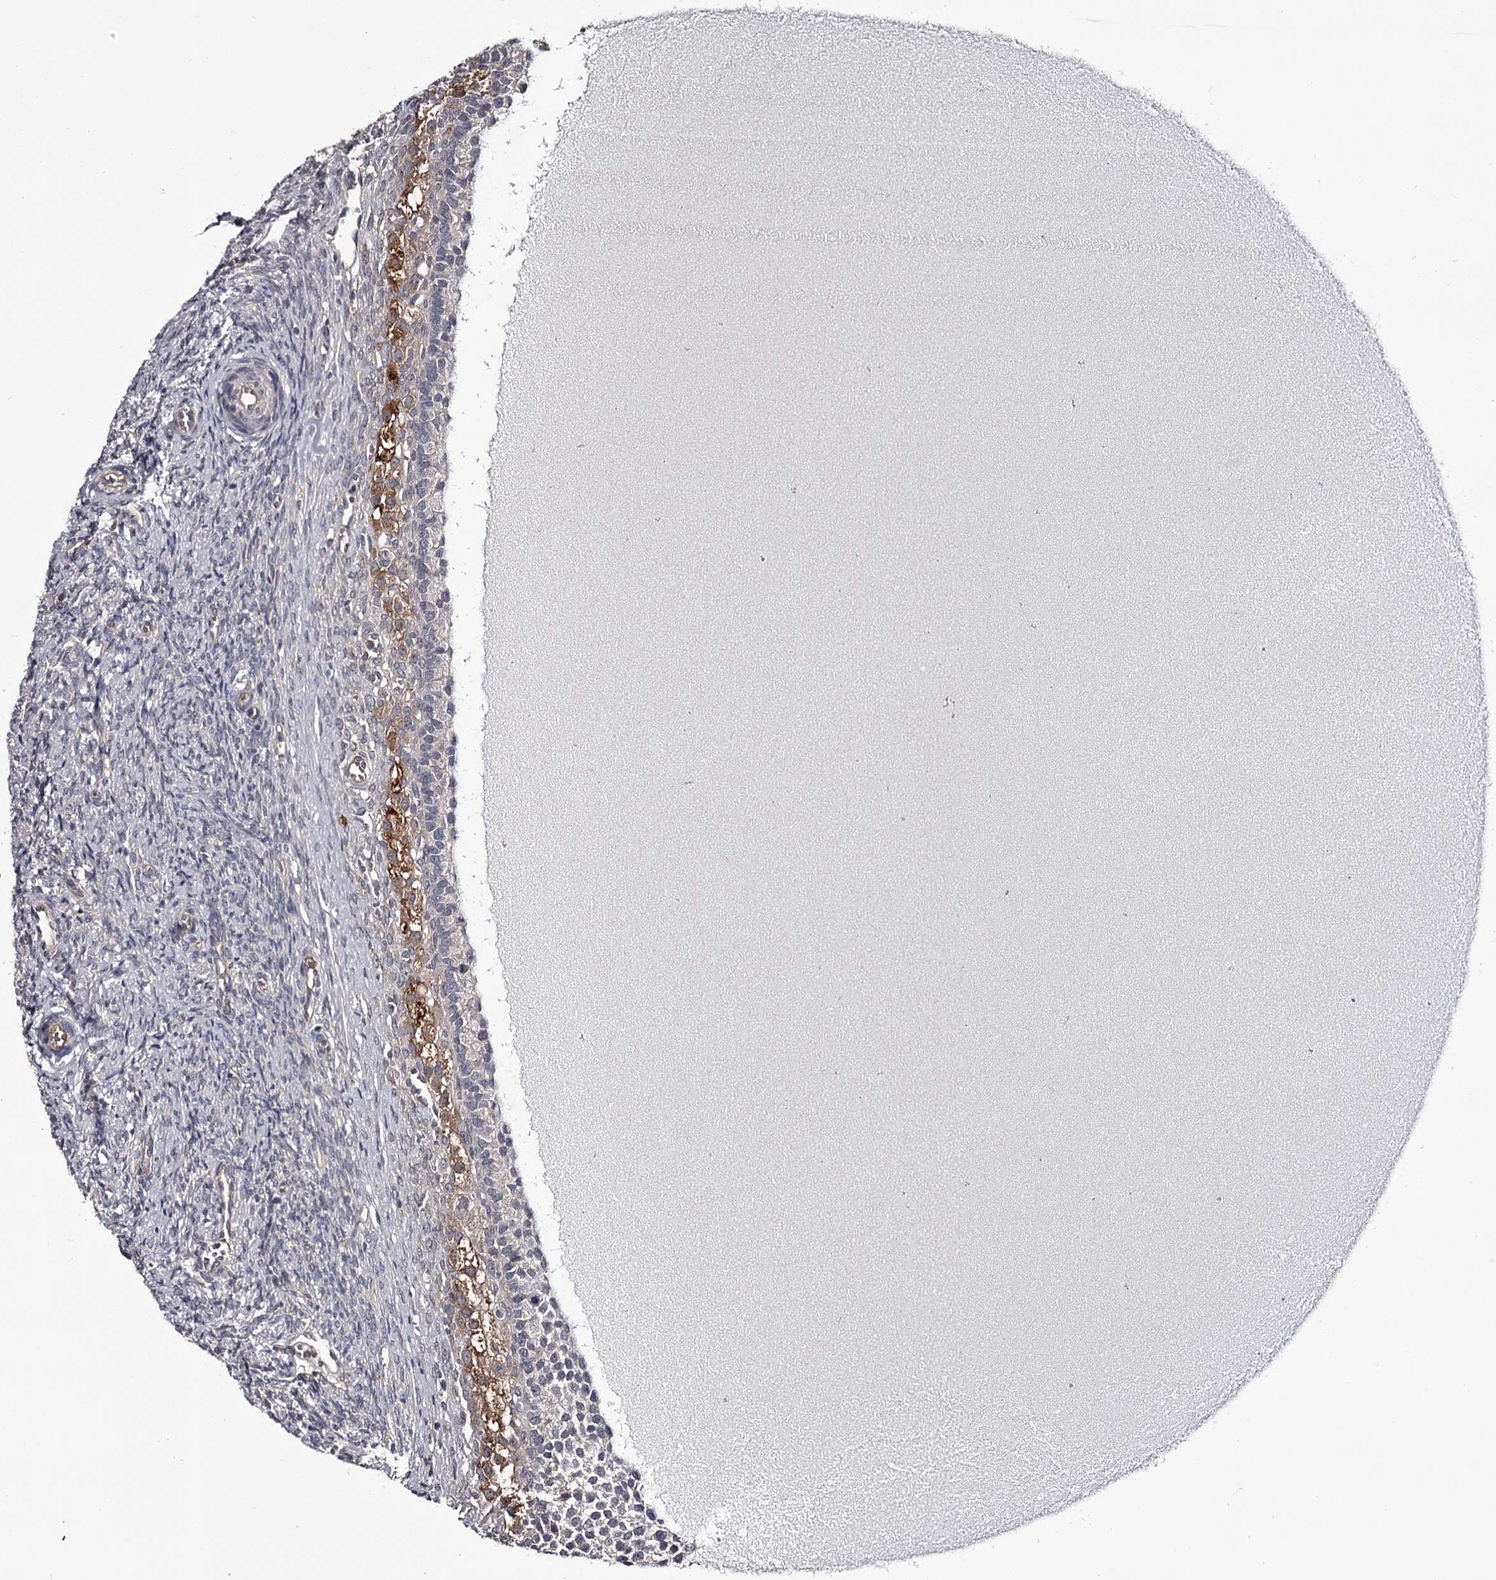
{"staining": {"intensity": "negative", "quantity": "none", "location": "none"}, "tissue": "ovary", "cell_type": "Ovarian stroma cells", "image_type": "normal", "snomed": [{"axis": "morphology", "description": "Normal tissue, NOS"}, {"axis": "topography", "description": "Ovary"}], "caption": "This is an immunohistochemistry image of unremarkable human ovary. There is no expression in ovarian stroma cells.", "gene": "DAO", "patient": {"sex": "female", "age": 41}}